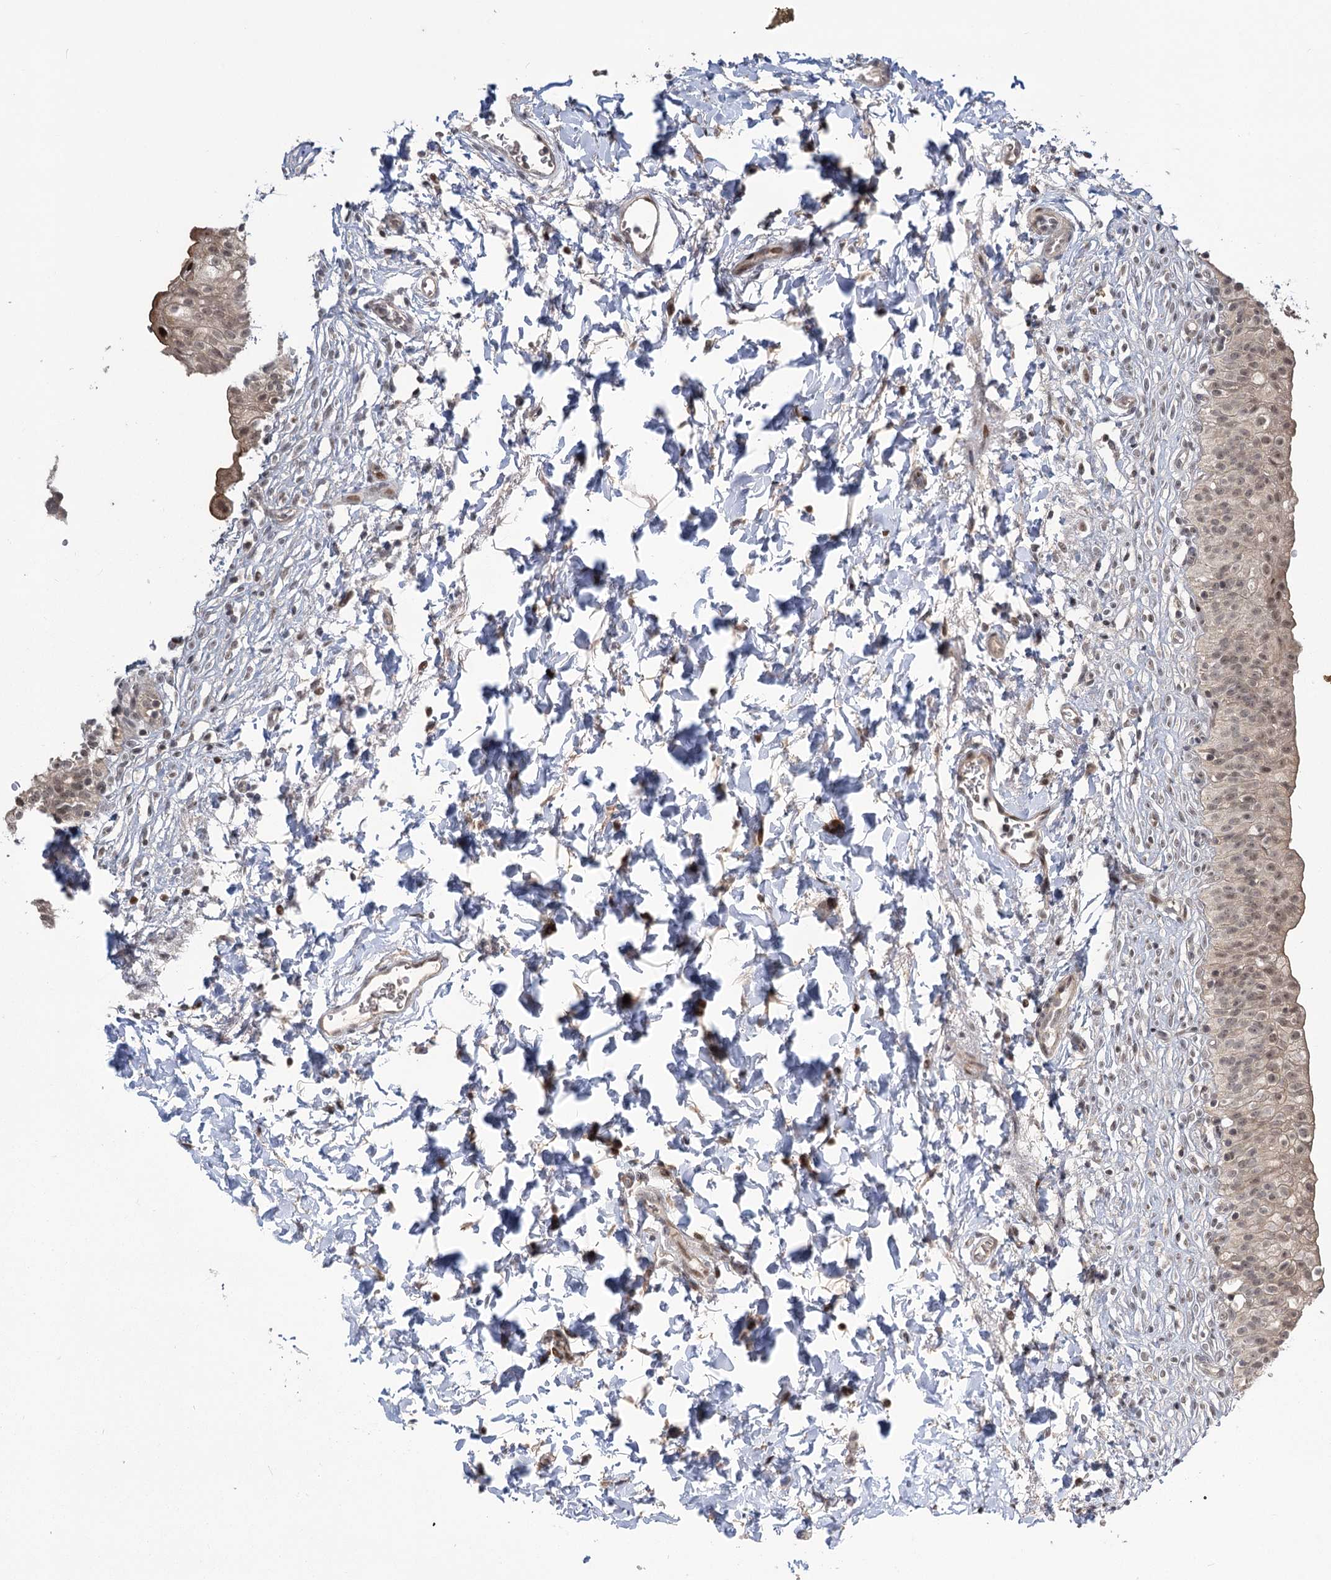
{"staining": {"intensity": "weak", "quantity": "25%-75%", "location": "cytoplasmic/membranous,nuclear"}, "tissue": "urinary bladder", "cell_type": "Urothelial cells", "image_type": "normal", "snomed": [{"axis": "morphology", "description": "Normal tissue, NOS"}, {"axis": "topography", "description": "Urinary bladder"}], "caption": "Immunohistochemistry (IHC) of unremarkable human urinary bladder demonstrates low levels of weak cytoplasmic/membranous,nuclear staining in approximately 25%-75% of urothelial cells.", "gene": "HELQ", "patient": {"sex": "male", "age": 55}}